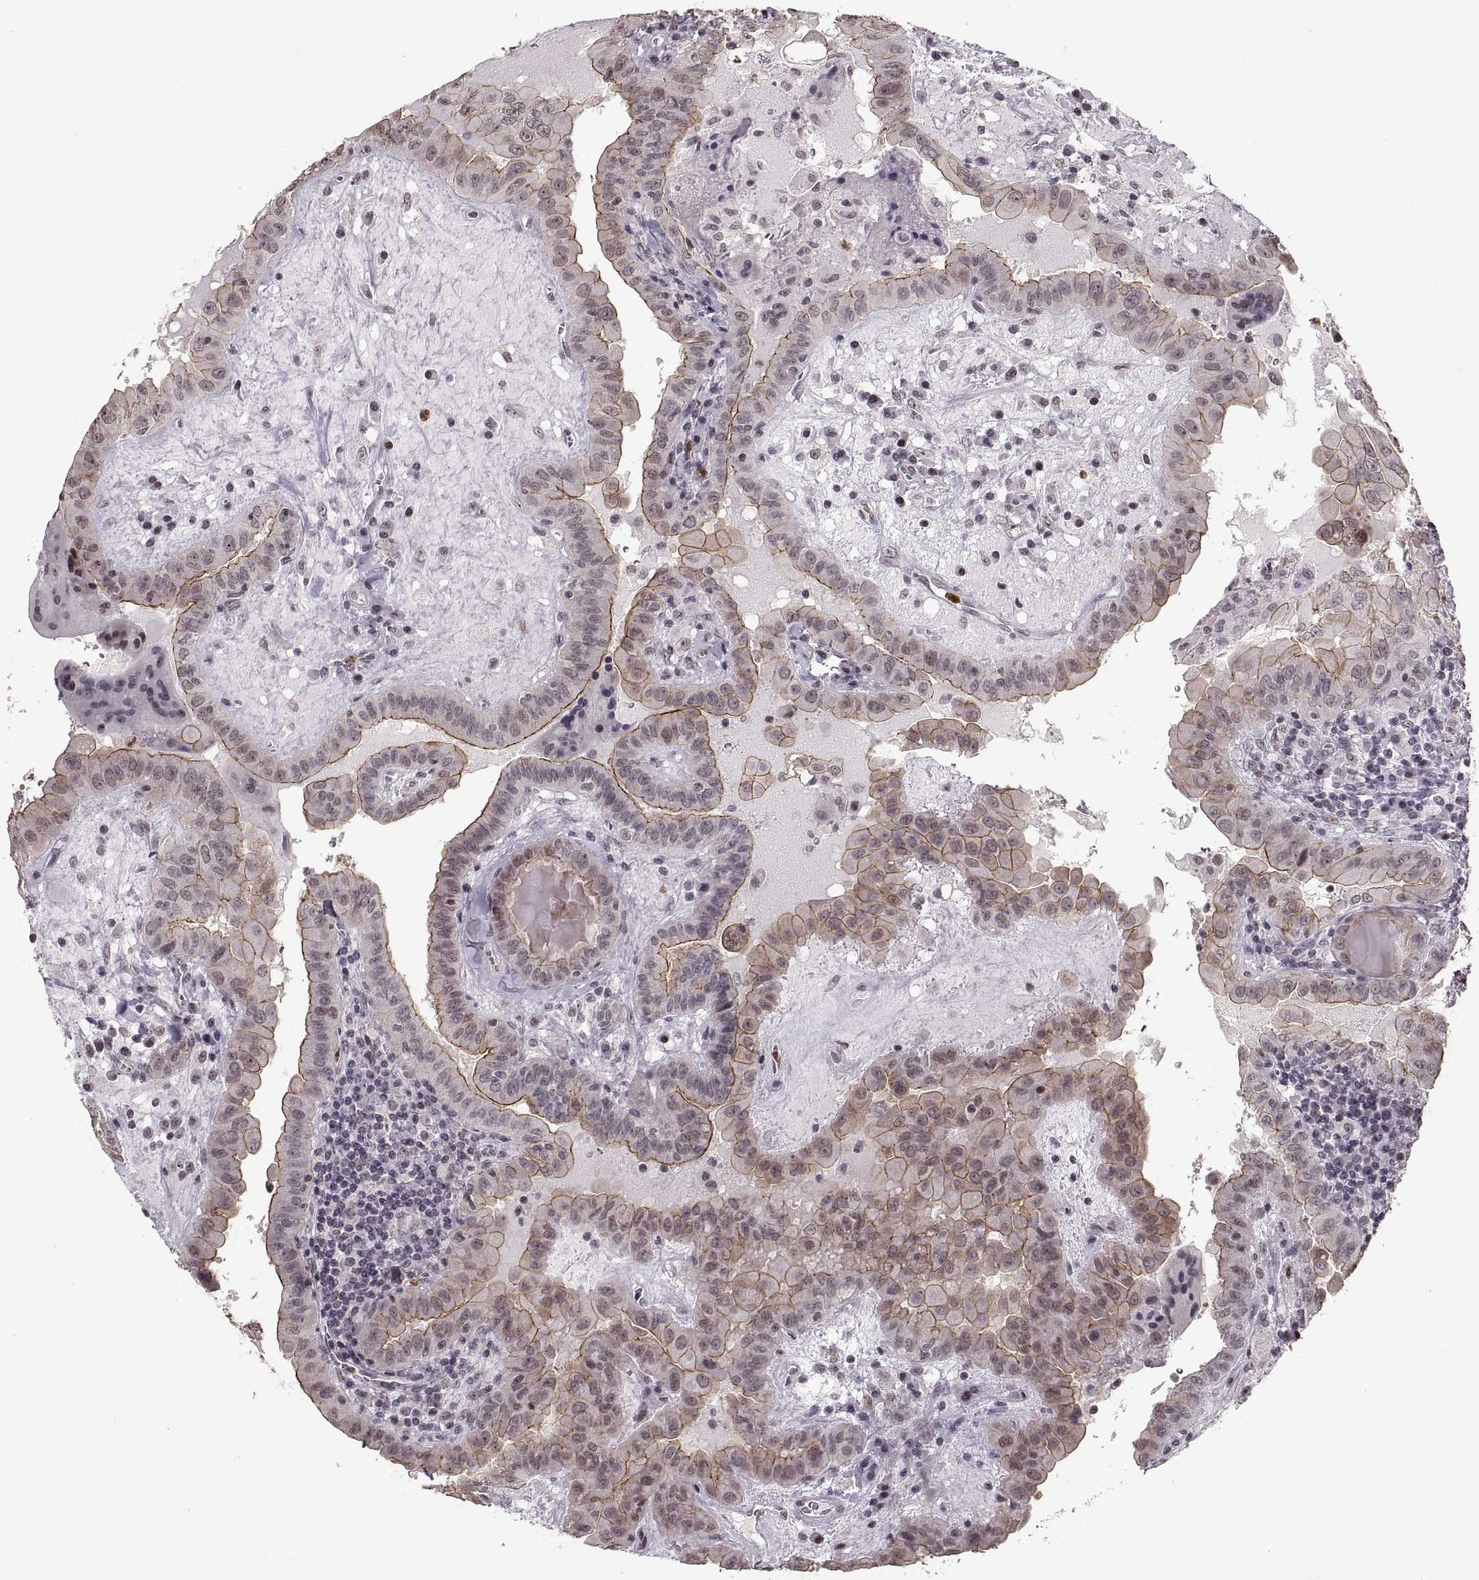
{"staining": {"intensity": "weak", "quantity": ">75%", "location": "cytoplasmic/membranous"}, "tissue": "thyroid cancer", "cell_type": "Tumor cells", "image_type": "cancer", "snomed": [{"axis": "morphology", "description": "Papillary adenocarcinoma, NOS"}, {"axis": "topography", "description": "Thyroid gland"}], "caption": "Protein expression analysis of human thyroid cancer (papillary adenocarcinoma) reveals weak cytoplasmic/membranous staining in about >75% of tumor cells.", "gene": "PALS1", "patient": {"sex": "female", "age": 37}}